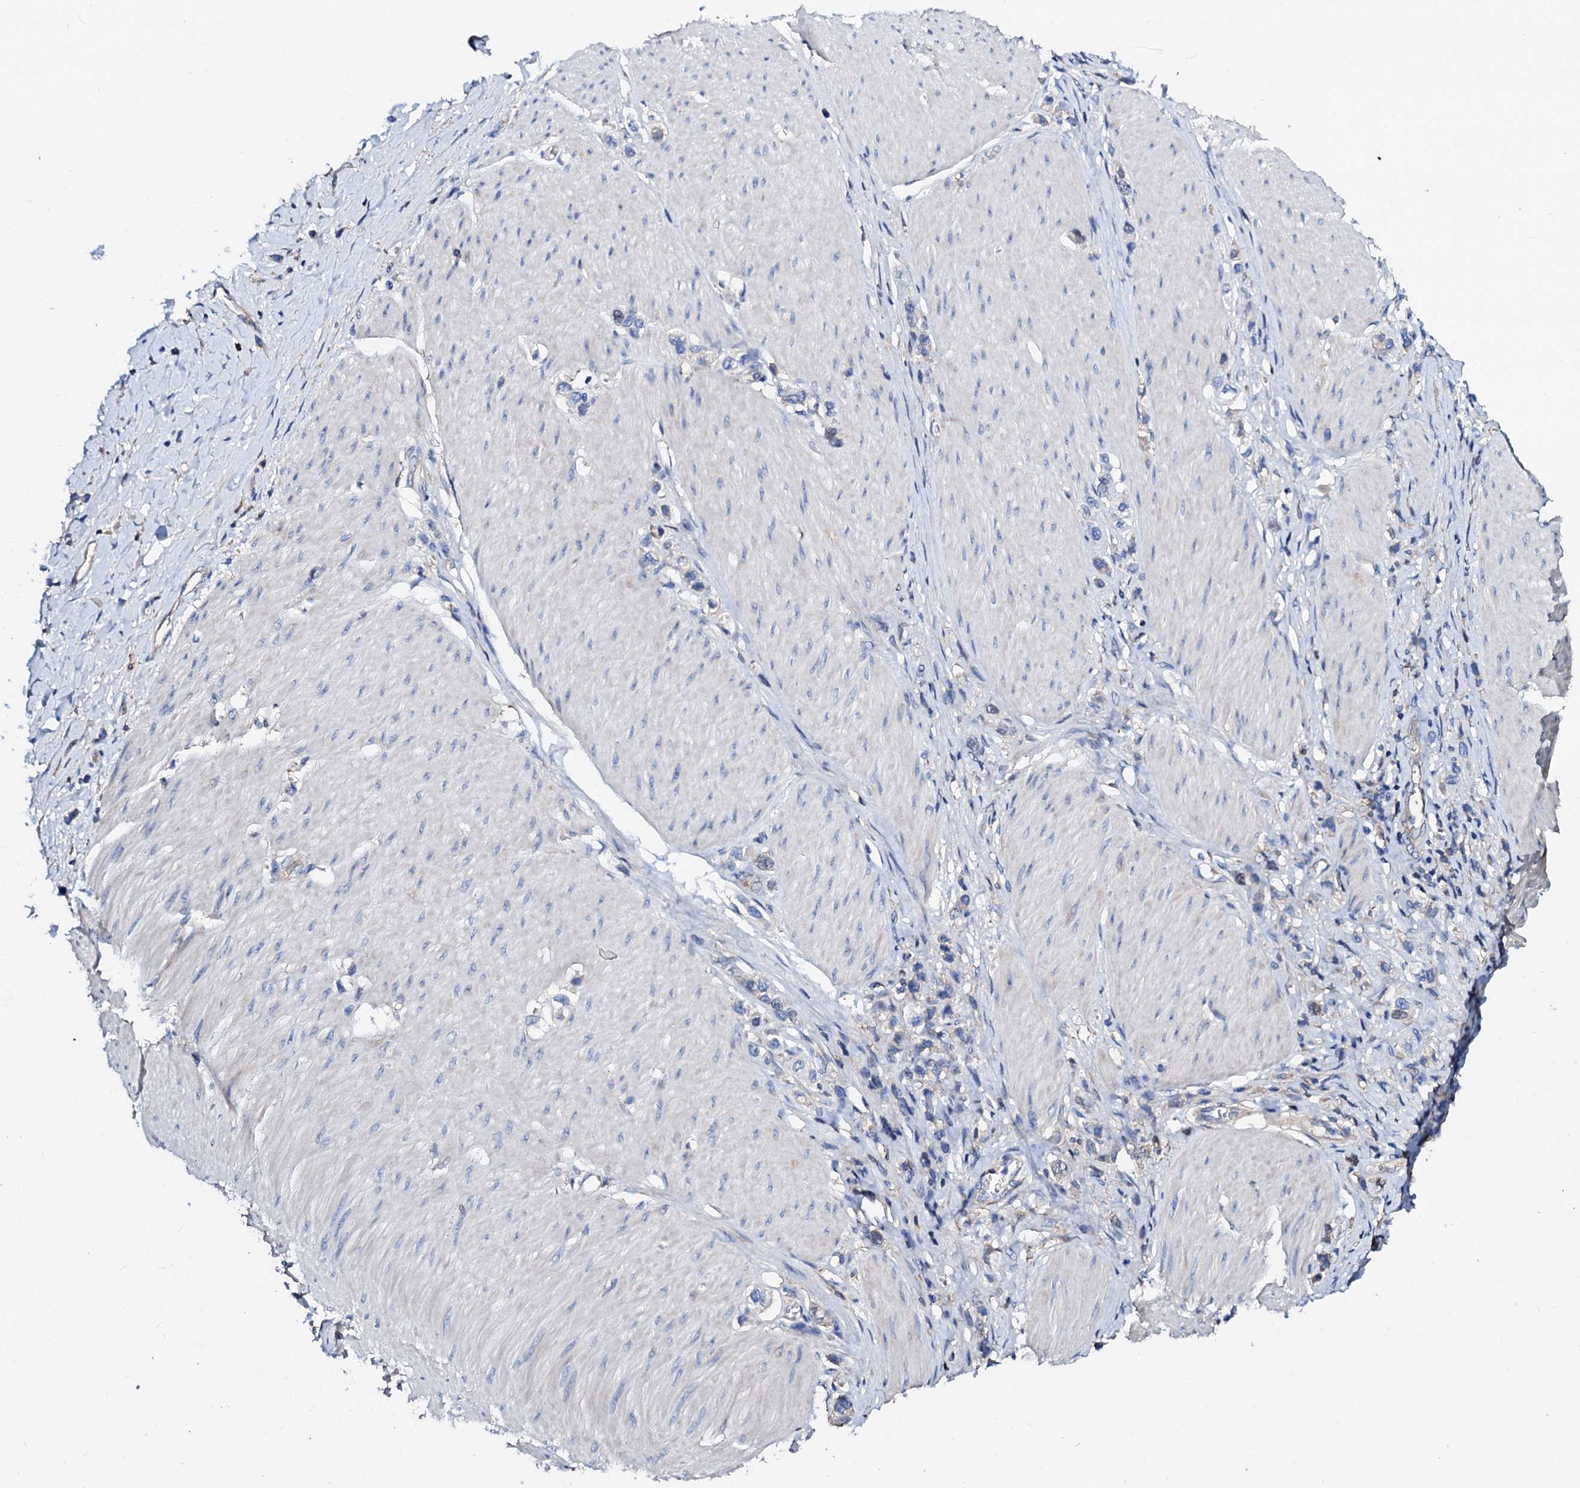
{"staining": {"intensity": "negative", "quantity": "none", "location": "none"}, "tissue": "stomach cancer", "cell_type": "Tumor cells", "image_type": "cancer", "snomed": [{"axis": "morphology", "description": "Normal tissue, NOS"}, {"axis": "morphology", "description": "Adenocarcinoma, NOS"}, {"axis": "topography", "description": "Stomach, upper"}, {"axis": "topography", "description": "Stomach"}], "caption": "Immunohistochemistry (IHC) photomicrograph of human stomach adenocarcinoma stained for a protein (brown), which exhibits no positivity in tumor cells.", "gene": "CSKMT", "patient": {"sex": "female", "age": 65}}